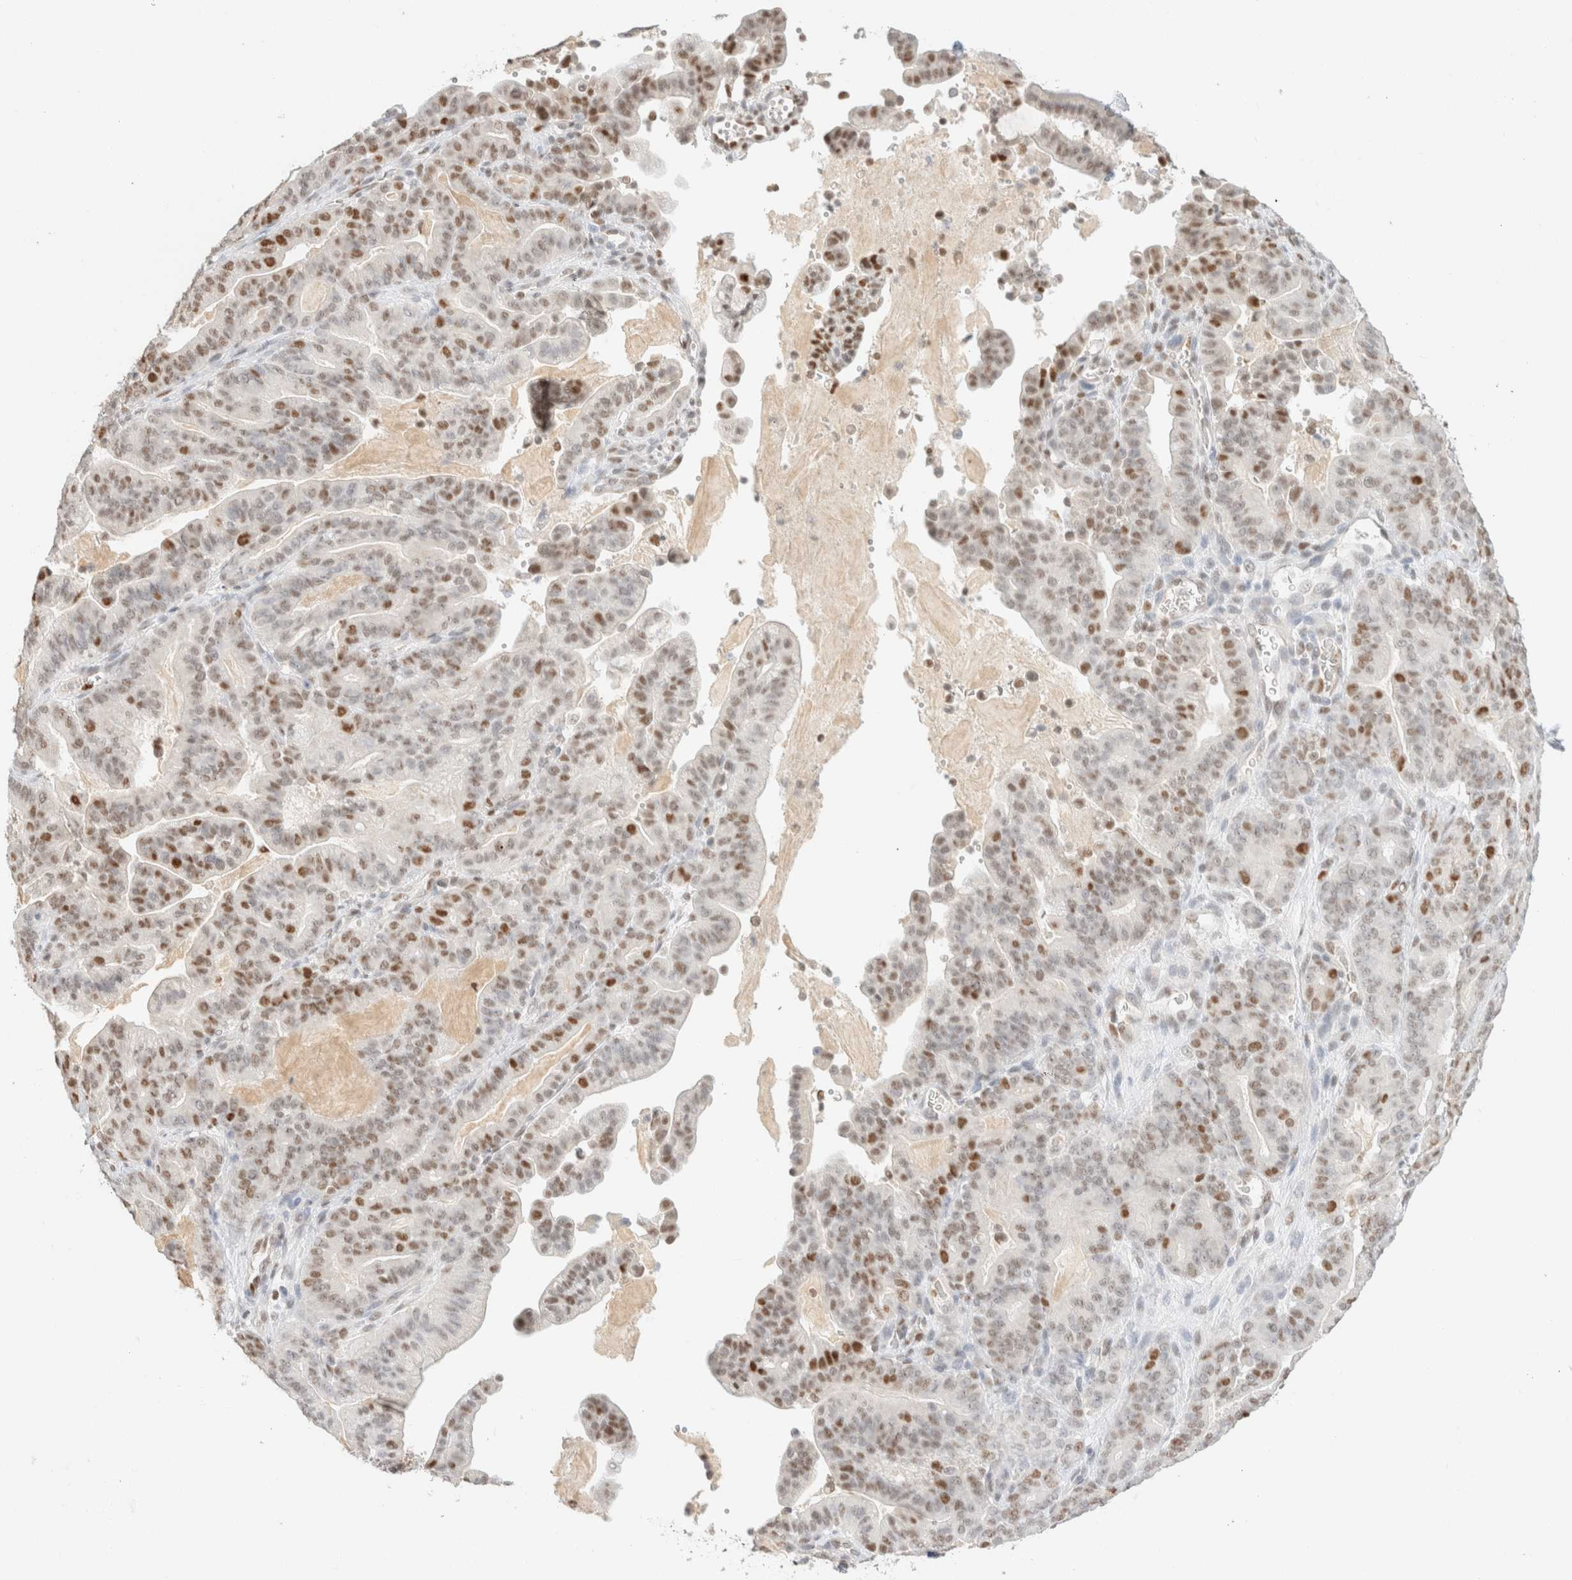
{"staining": {"intensity": "moderate", "quantity": ">75%", "location": "nuclear"}, "tissue": "pancreatic cancer", "cell_type": "Tumor cells", "image_type": "cancer", "snomed": [{"axis": "morphology", "description": "Adenocarcinoma, NOS"}, {"axis": "topography", "description": "Pancreas"}], "caption": "Immunohistochemistry (IHC) histopathology image of neoplastic tissue: human pancreatic cancer stained using immunohistochemistry shows medium levels of moderate protein expression localized specifically in the nuclear of tumor cells, appearing as a nuclear brown color.", "gene": "DDB2", "patient": {"sex": "male", "age": 63}}